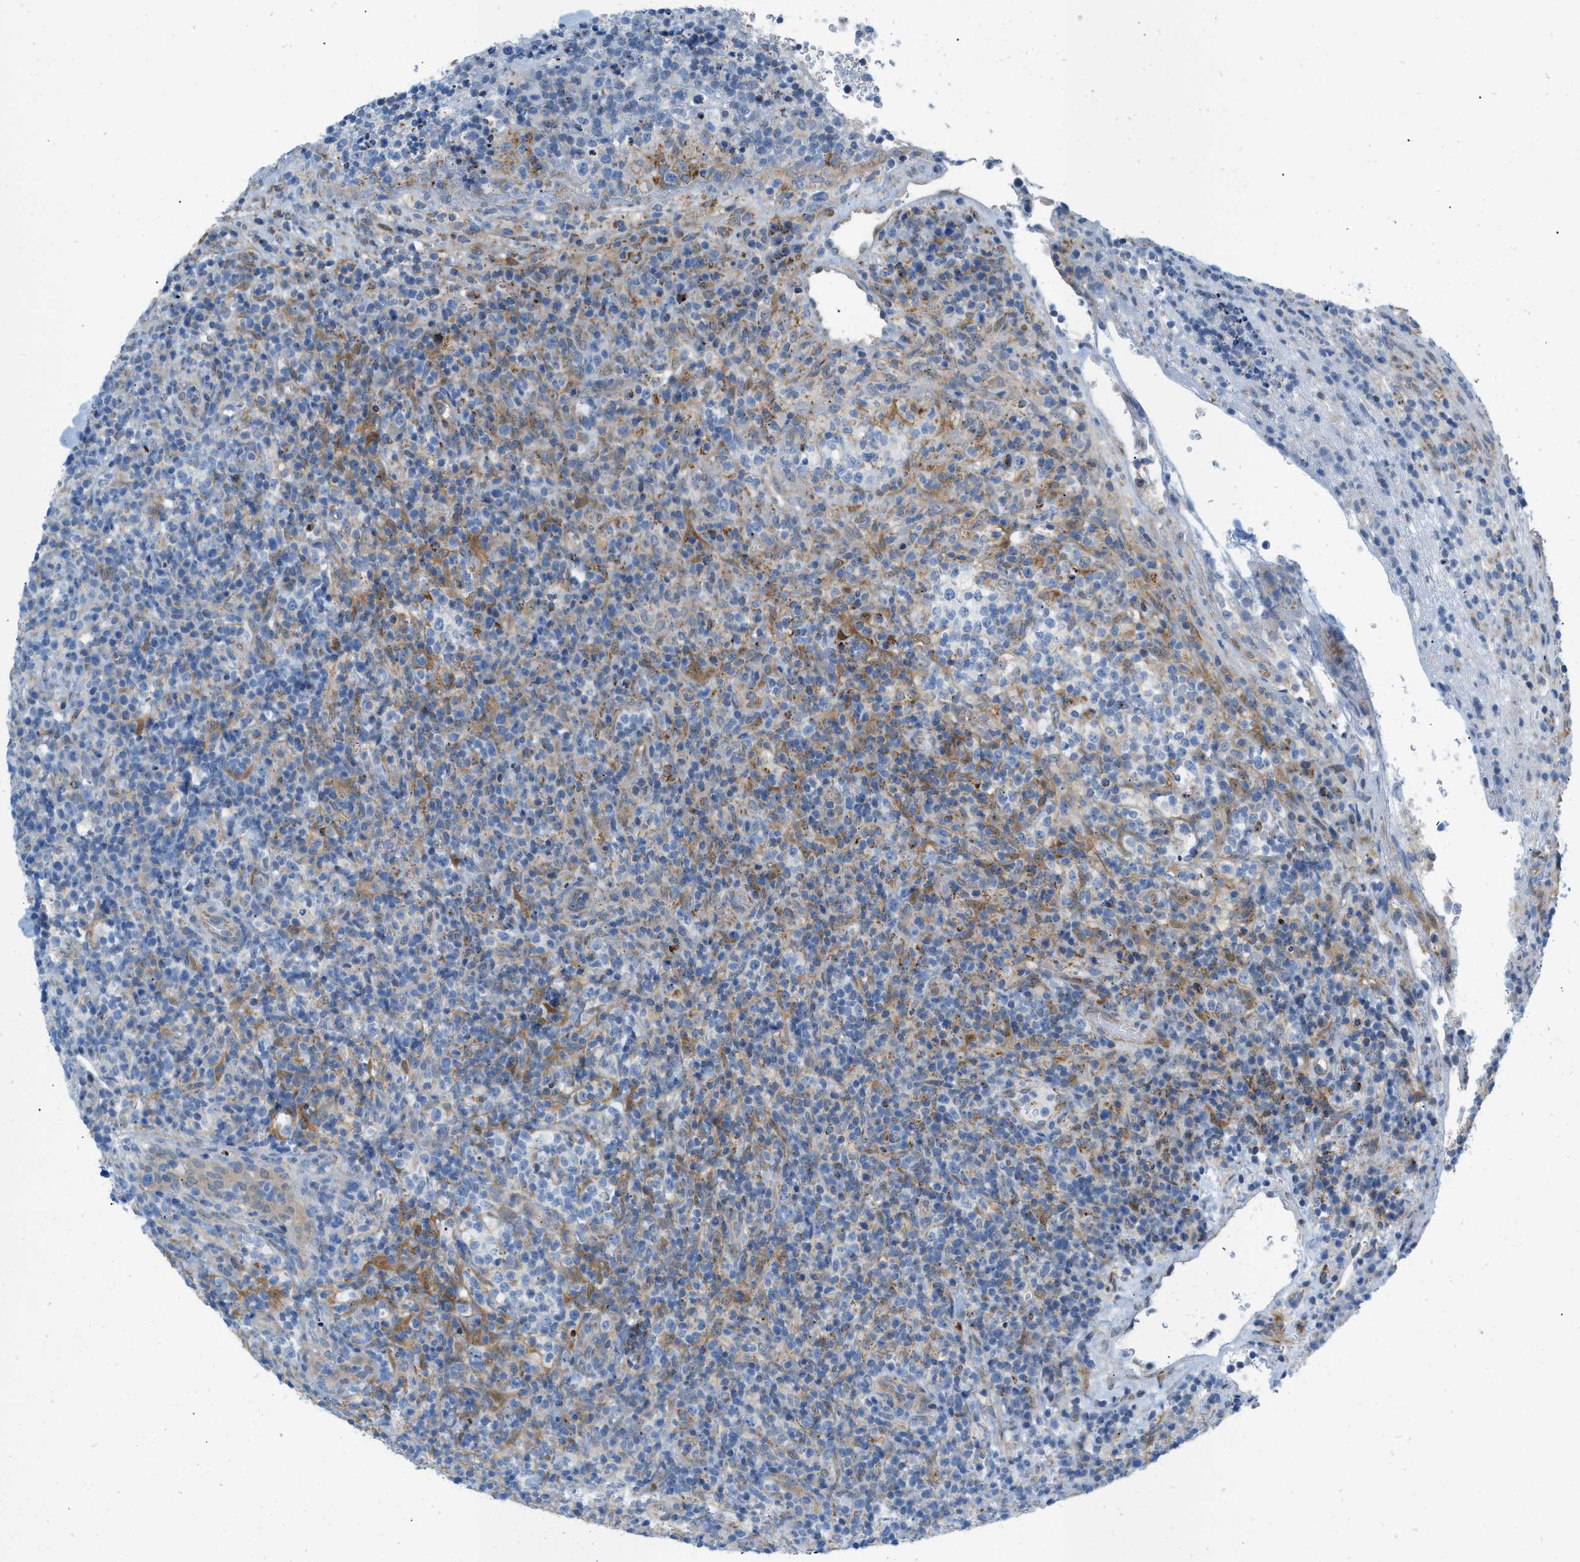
{"staining": {"intensity": "weak", "quantity": "<25%", "location": "cytoplasmic/membranous"}, "tissue": "lymphoma", "cell_type": "Tumor cells", "image_type": "cancer", "snomed": [{"axis": "morphology", "description": "Malignant lymphoma, non-Hodgkin's type, High grade"}, {"axis": "topography", "description": "Lymph node"}], "caption": "Photomicrograph shows no significant protein staining in tumor cells of high-grade malignant lymphoma, non-Hodgkin's type.", "gene": "RBBP9", "patient": {"sex": "female", "age": 76}}